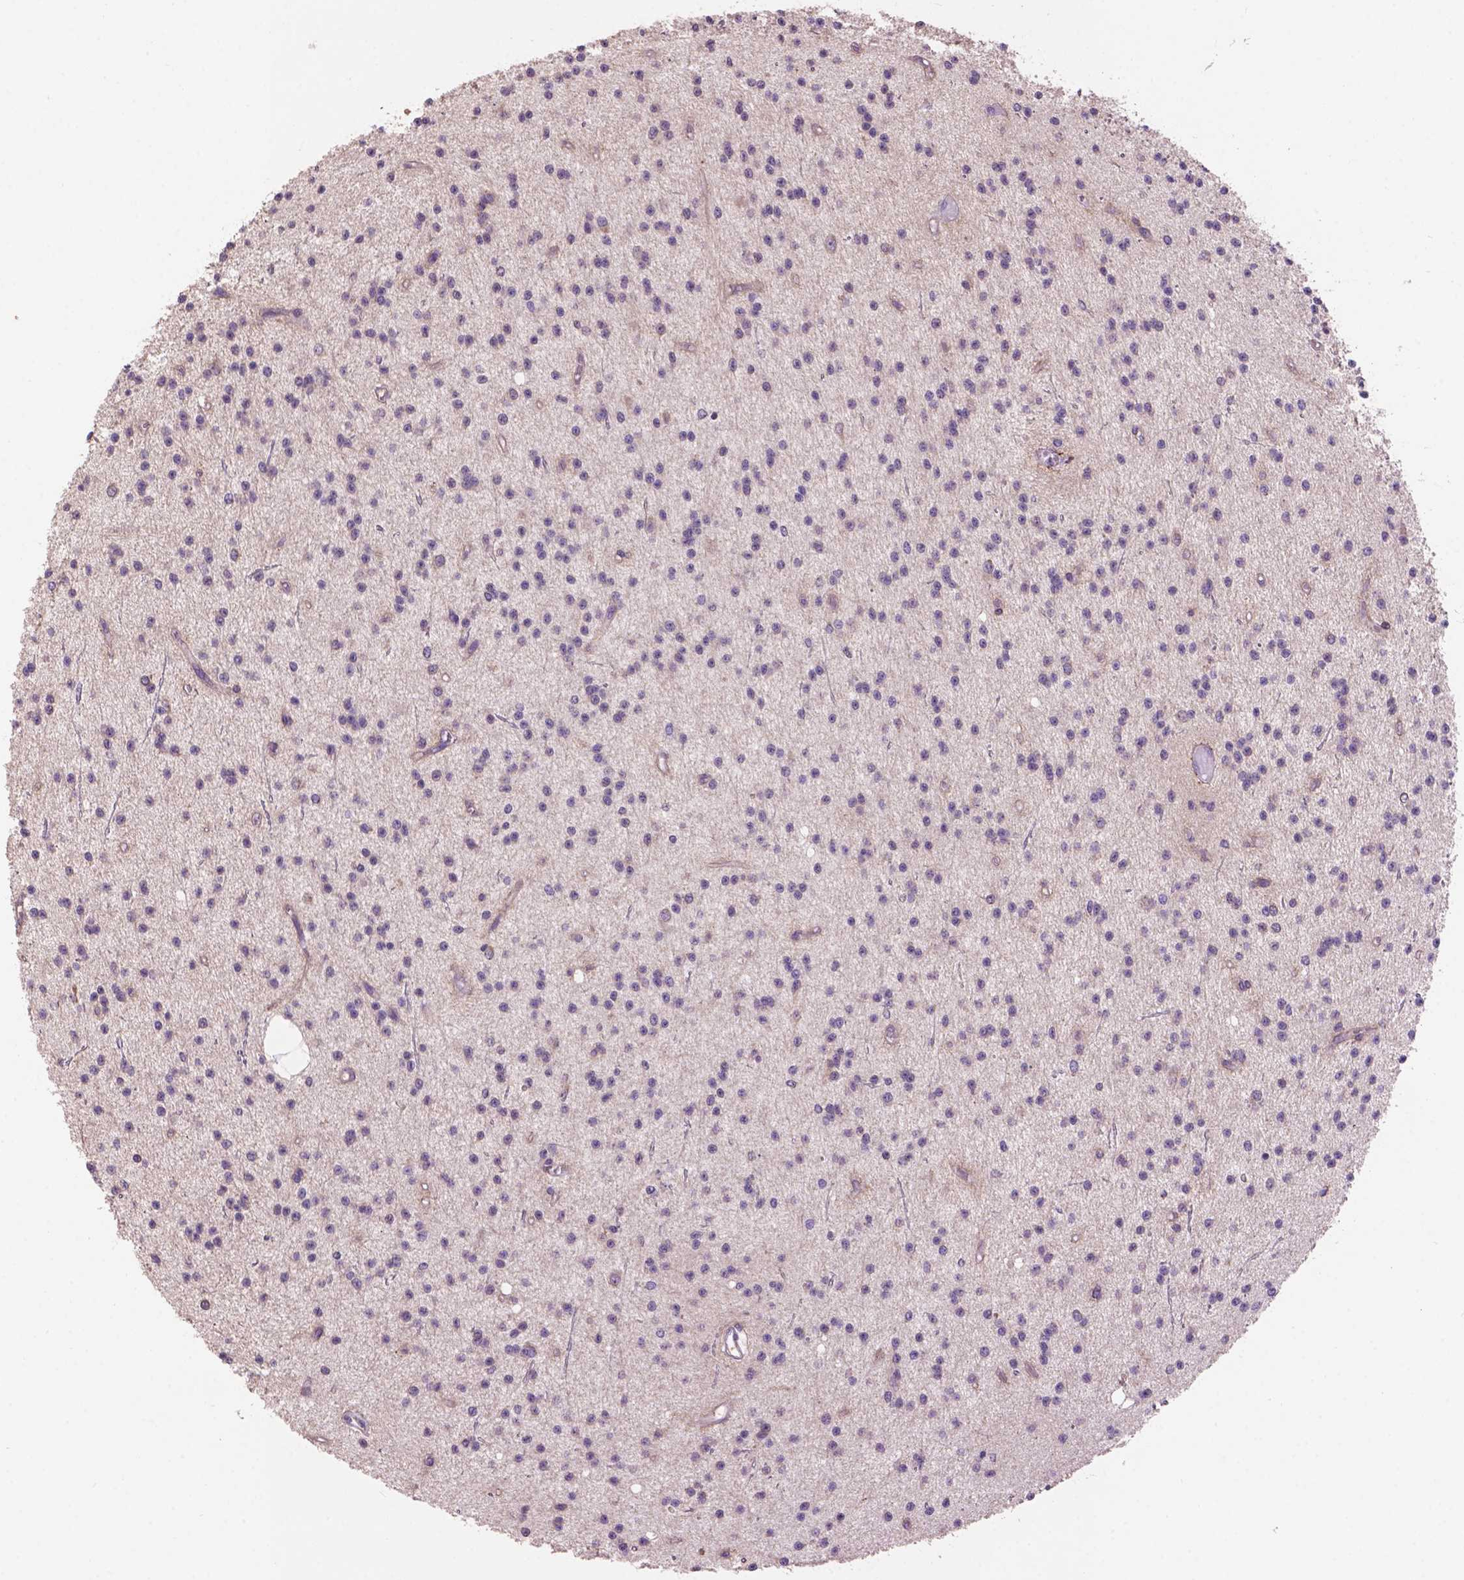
{"staining": {"intensity": "negative", "quantity": "none", "location": "none"}, "tissue": "glioma", "cell_type": "Tumor cells", "image_type": "cancer", "snomed": [{"axis": "morphology", "description": "Glioma, malignant, Low grade"}, {"axis": "topography", "description": "Brain"}], "caption": "Image shows no protein staining in tumor cells of glioma tissue.", "gene": "LRRC3C", "patient": {"sex": "male", "age": 27}}